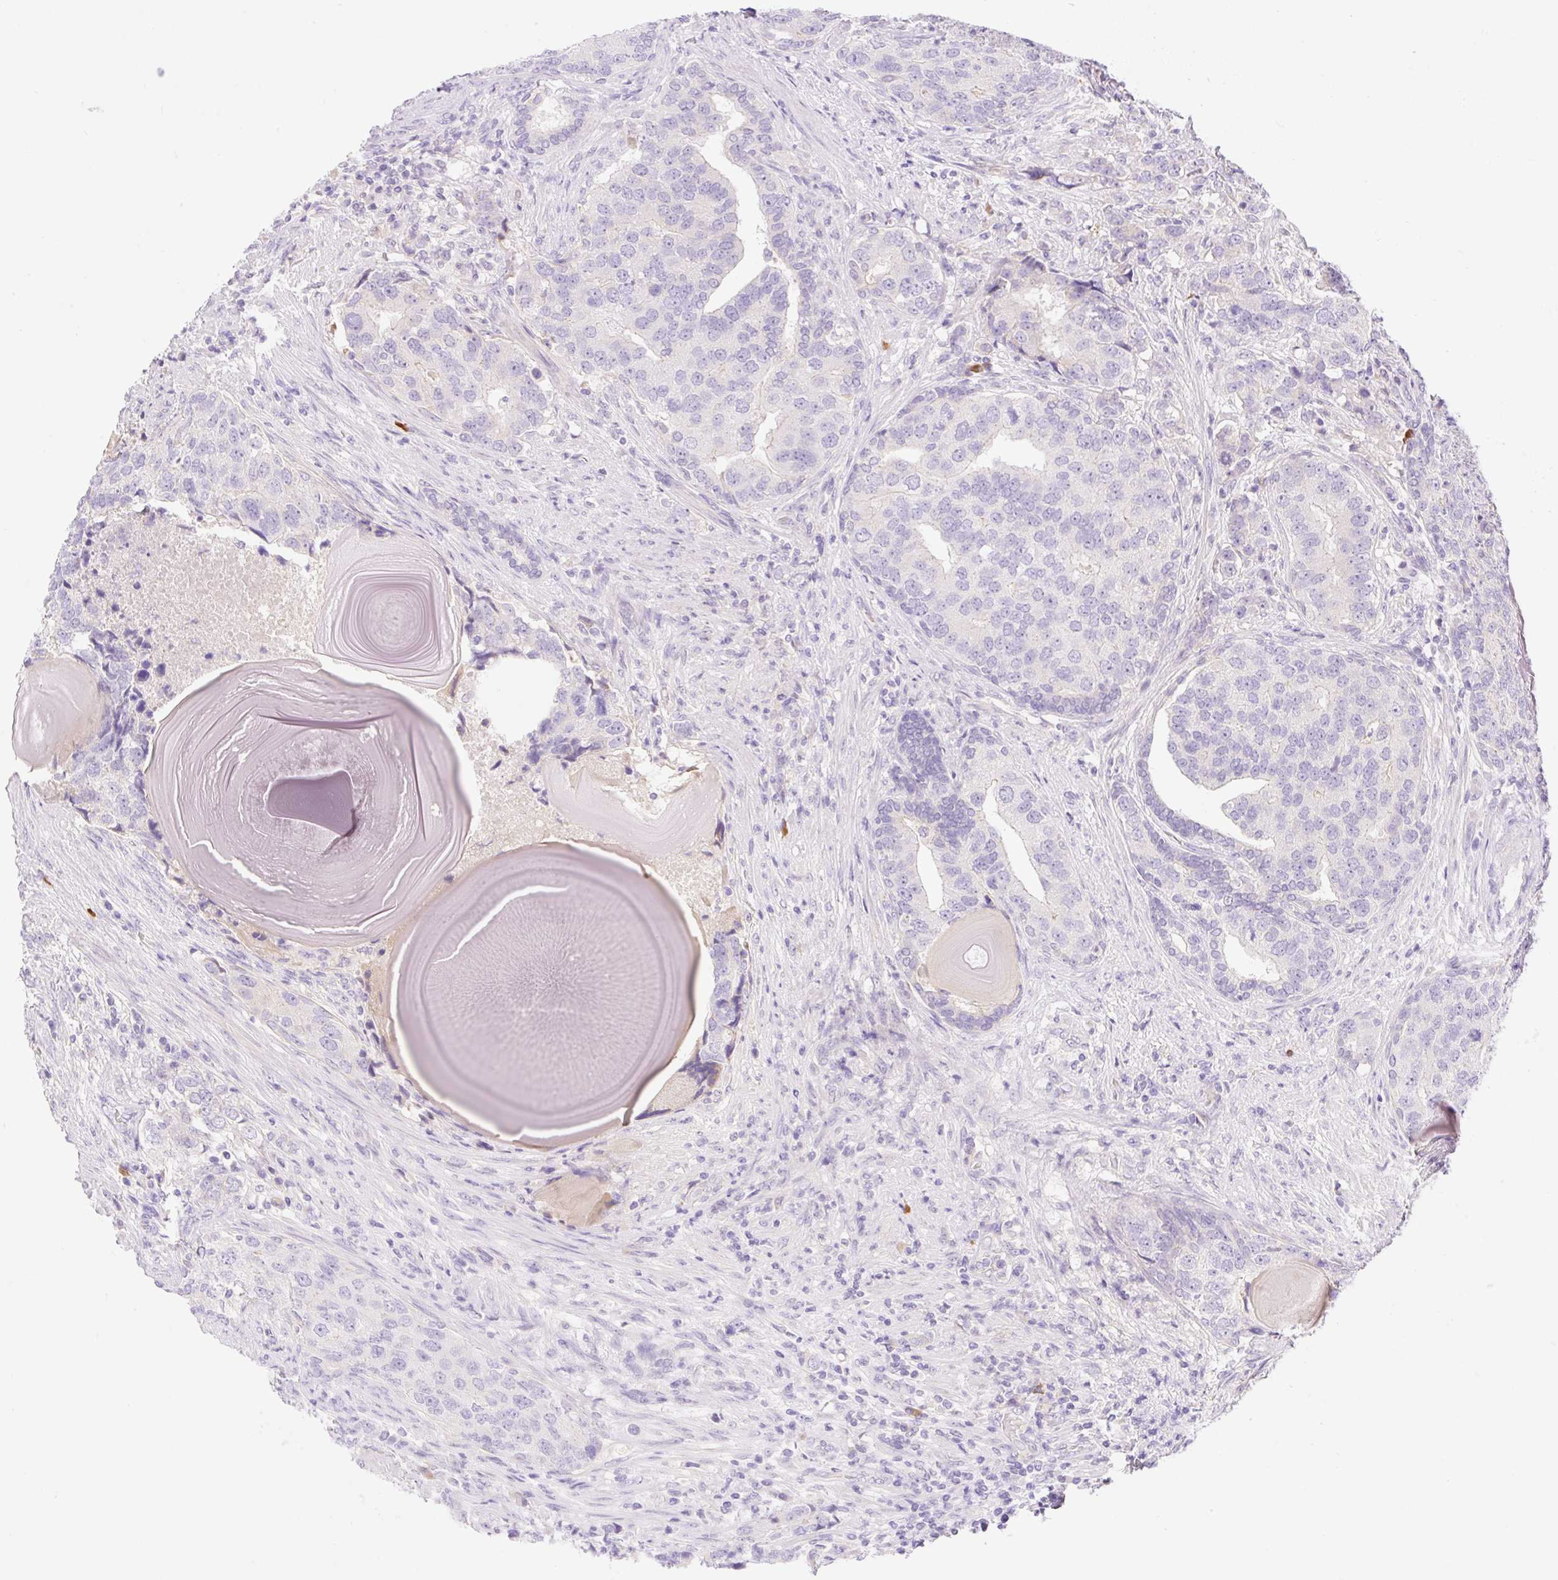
{"staining": {"intensity": "negative", "quantity": "none", "location": "none"}, "tissue": "prostate cancer", "cell_type": "Tumor cells", "image_type": "cancer", "snomed": [{"axis": "morphology", "description": "Adenocarcinoma, High grade"}, {"axis": "topography", "description": "Prostate"}], "caption": "The micrograph reveals no staining of tumor cells in prostate high-grade adenocarcinoma.", "gene": "DENND5A", "patient": {"sex": "male", "age": 68}}